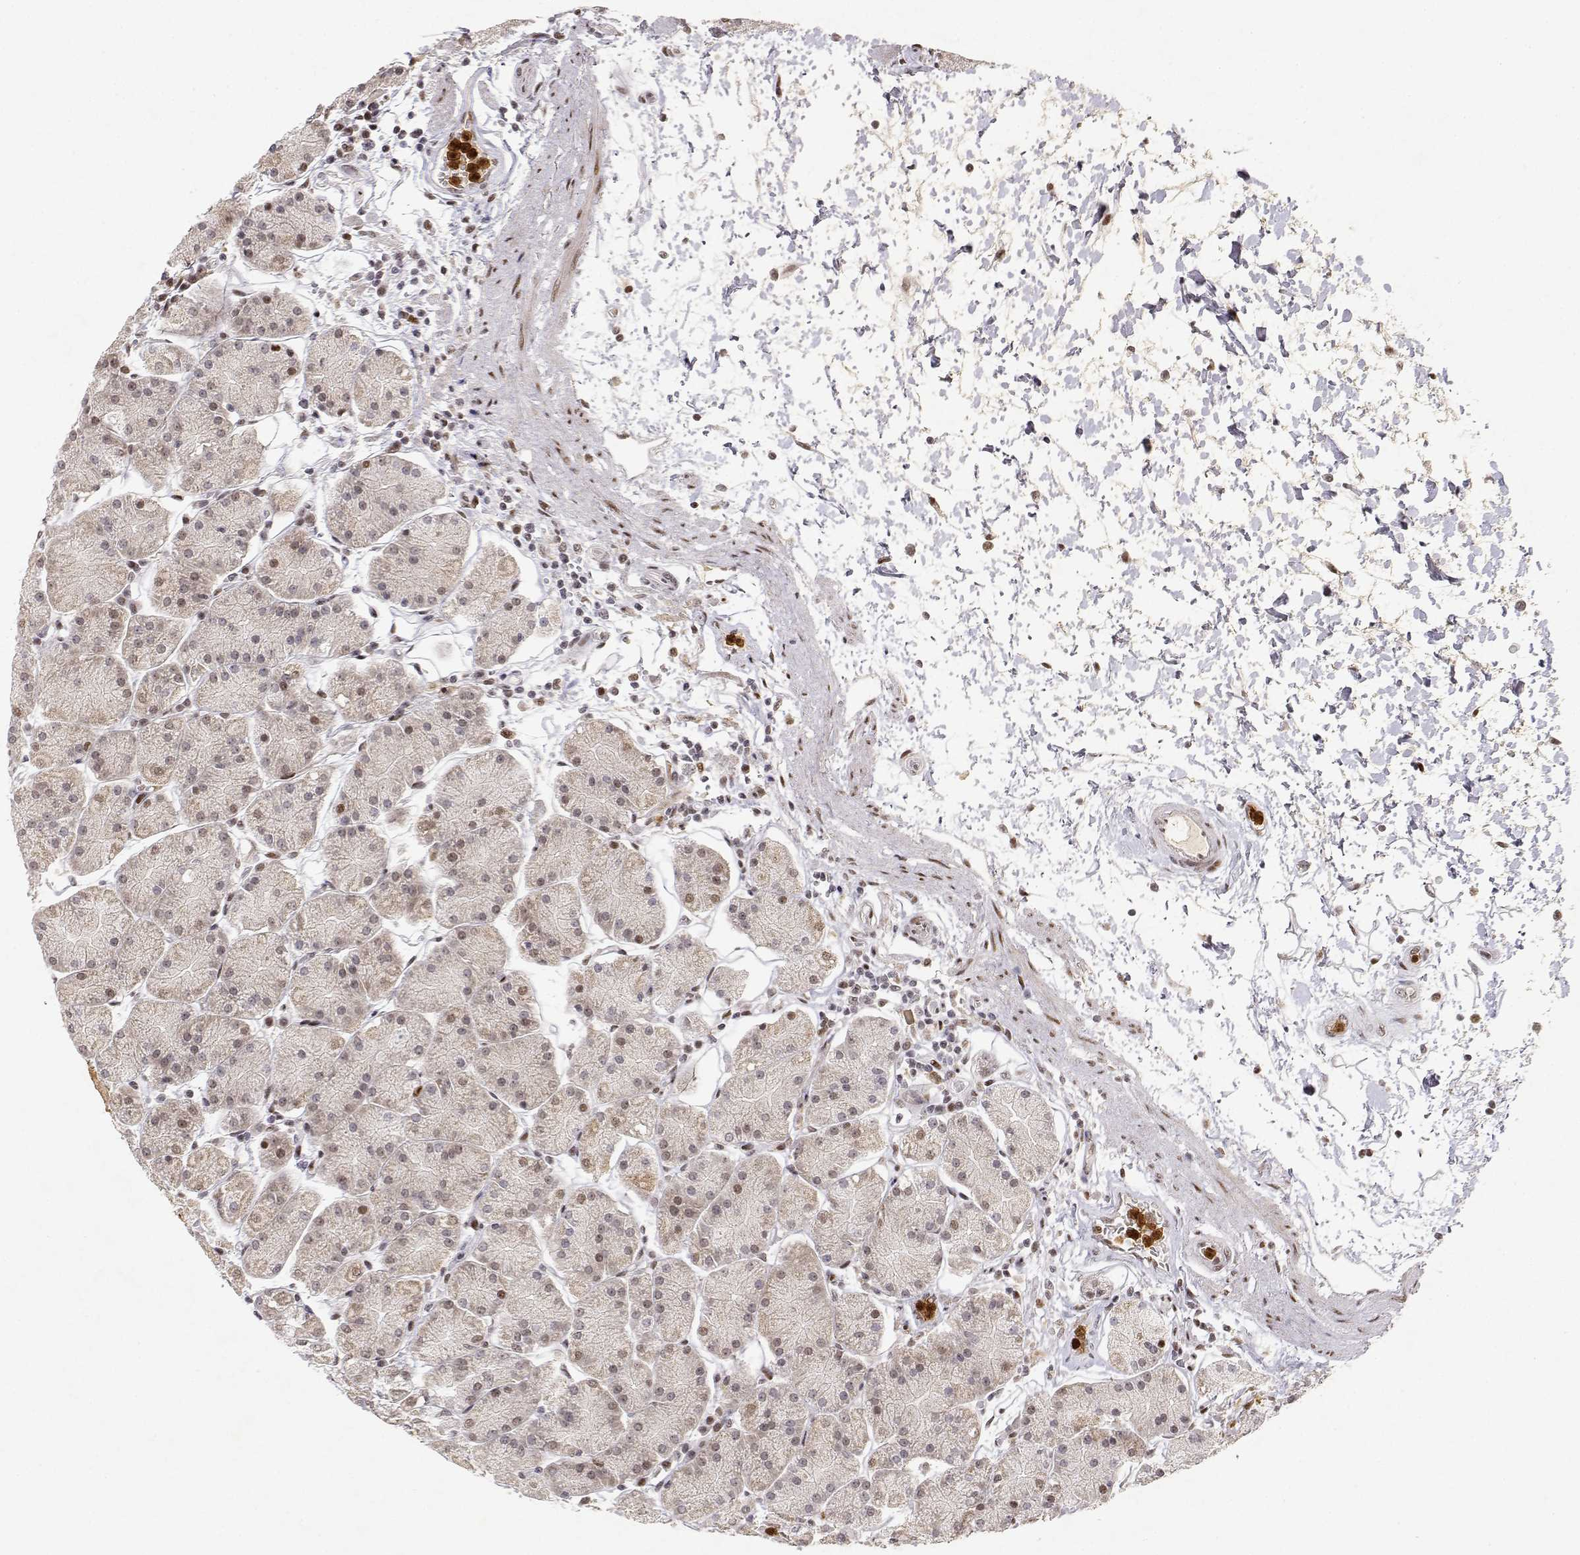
{"staining": {"intensity": "moderate", "quantity": "<25%", "location": "nuclear"}, "tissue": "stomach", "cell_type": "Glandular cells", "image_type": "normal", "snomed": [{"axis": "morphology", "description": "Normal tissue, NOS"}, {"axis": "topography", "description": "Stomach"}], "caption": "Immunohistochemistry (IHC) of benign human stomach demonstrates low levels of moderate nuclear staining in about <25% of glandular cells.", "gene": "RSF1", "patient": {"sex": "male", "age": 54}}